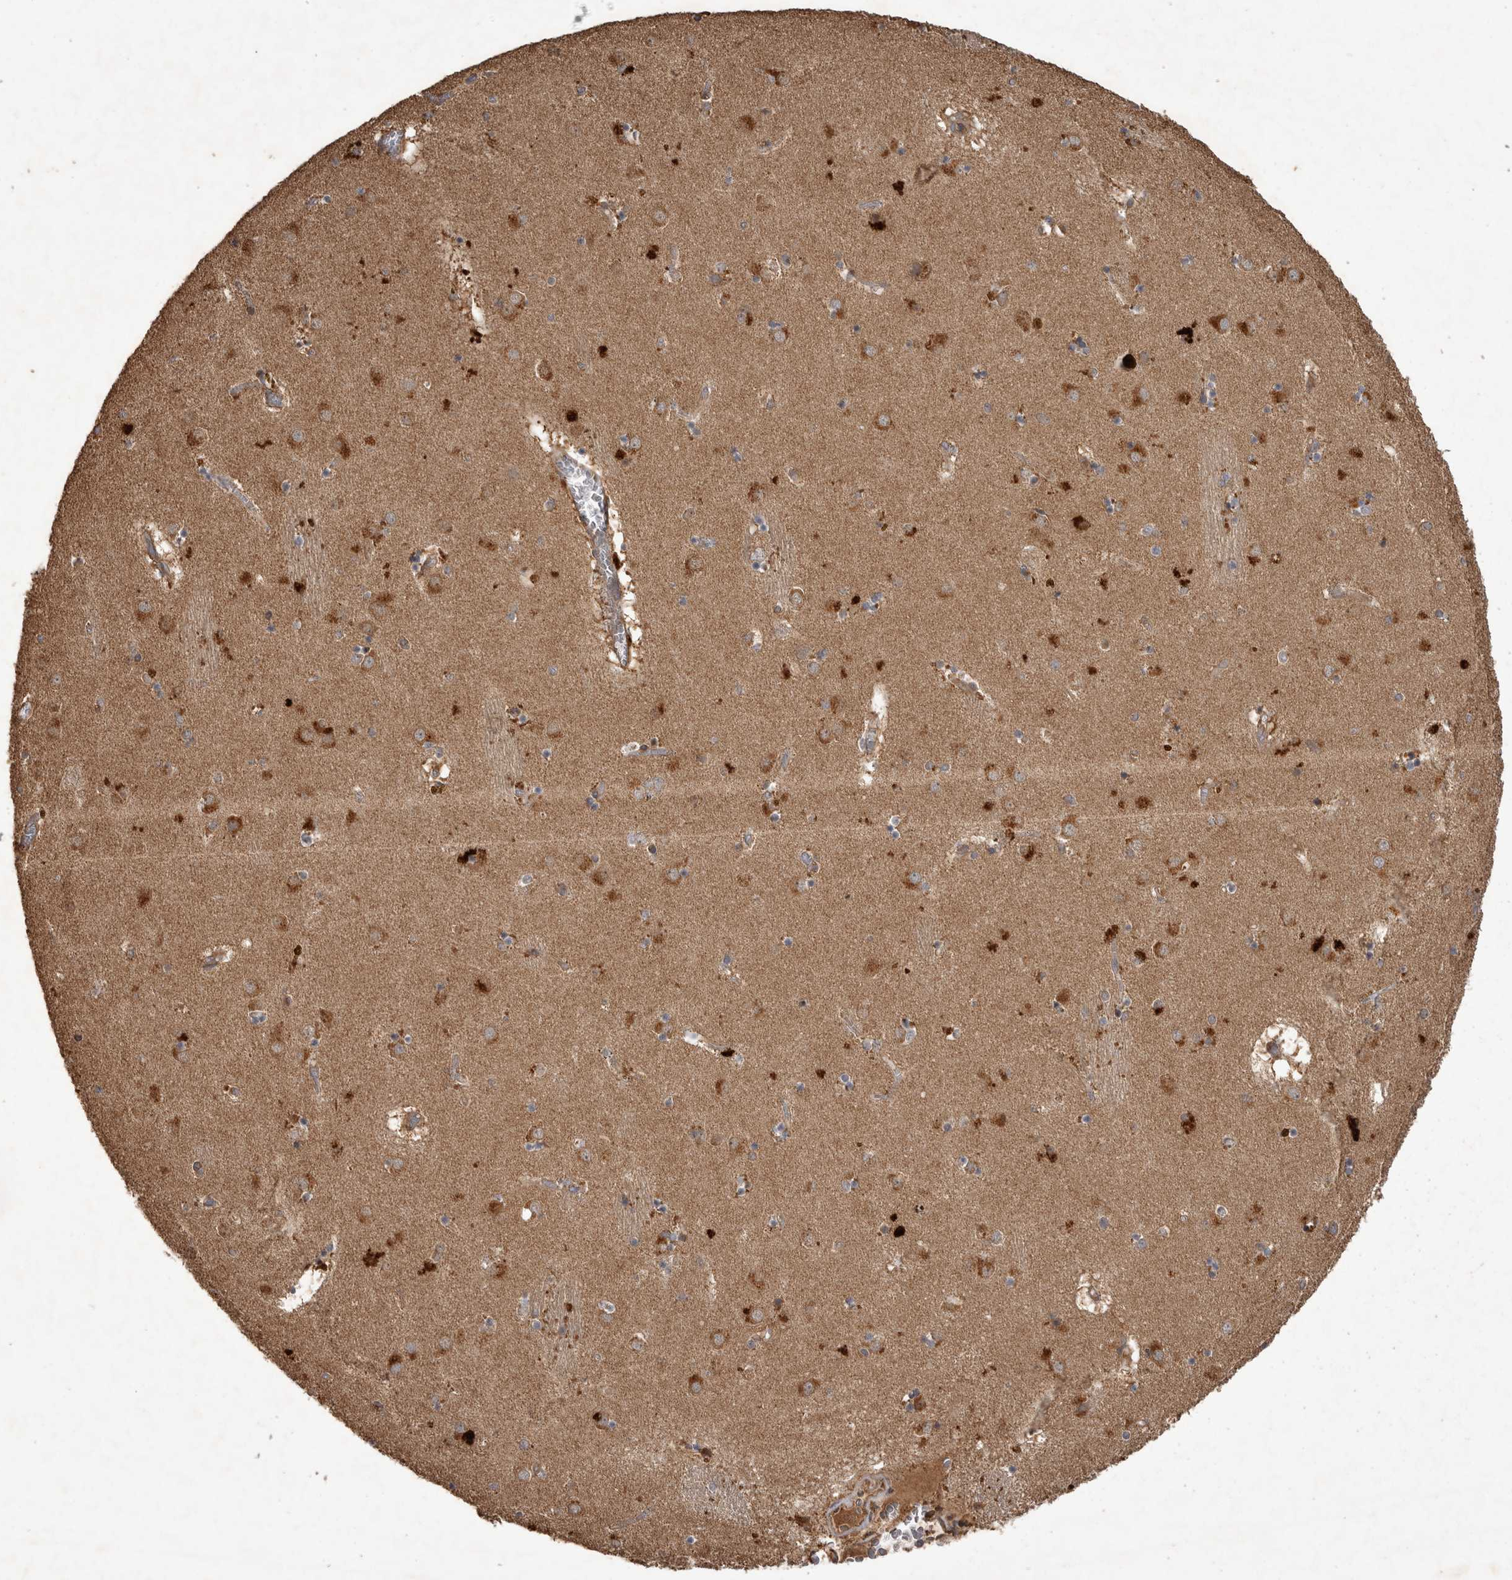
{"staining": {"intensity": "moderate", "quantity": "25%-75%", "location": "cytoplasmic/membranous"}, "tissue": "caudate", "cell_type": "Glial cells", "image_type": "normal", "snomed": [{"axis": "morphology", "description": "Normal tissue, NOS"}, {"axis": "topography", "description": "Lateral ventricle wall"}], "caption": "Protein staining exhibits moderate cytoplasmic/membranous positivity in about 25%-75% of glial cells in unremarkable caudate.", "gene": "TRMT61B", "patient": {"sex": "male", "age": 70}}